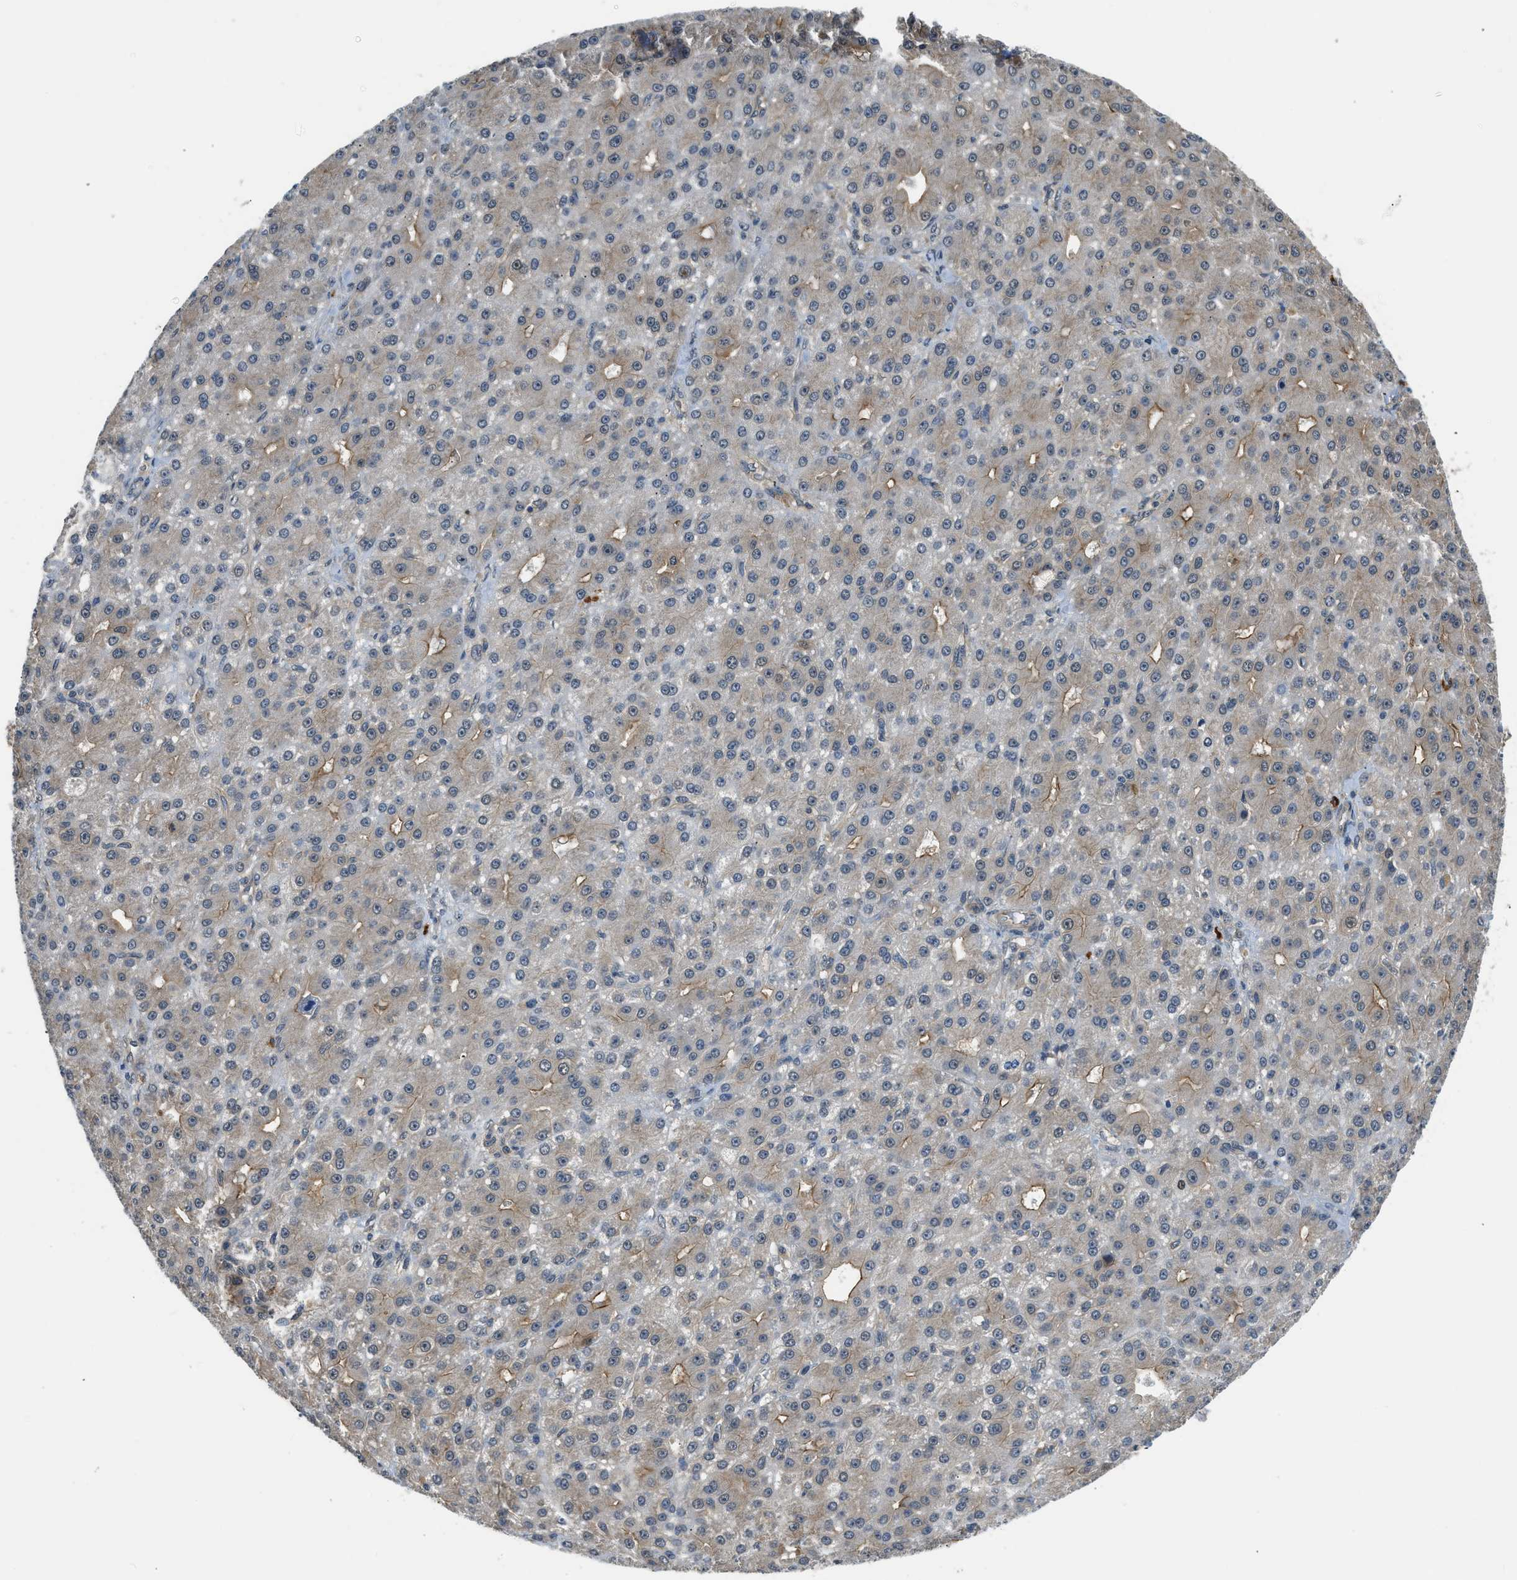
{"staining": {"intensity": "moderate", "quantity": "25%-75%", "location": "cytoplasmic/membranous"}, "tissue": "liver cancer", "cell_type": "Tumor cells", "image_type": "cancer", "snomed": [{"axis": "morphology", "description": "Carcinoma, Hepatocellular, NOS"}, {"axis": "topography", "description": "Liver"}], "caption": "A brown stain labels moderate cytoplasmic/membranous positivity of a protein in liver hepatocellular carcinoma tumor cells.", "gene": "CBLB", "patient": {"sex": "male", "age": 67}}